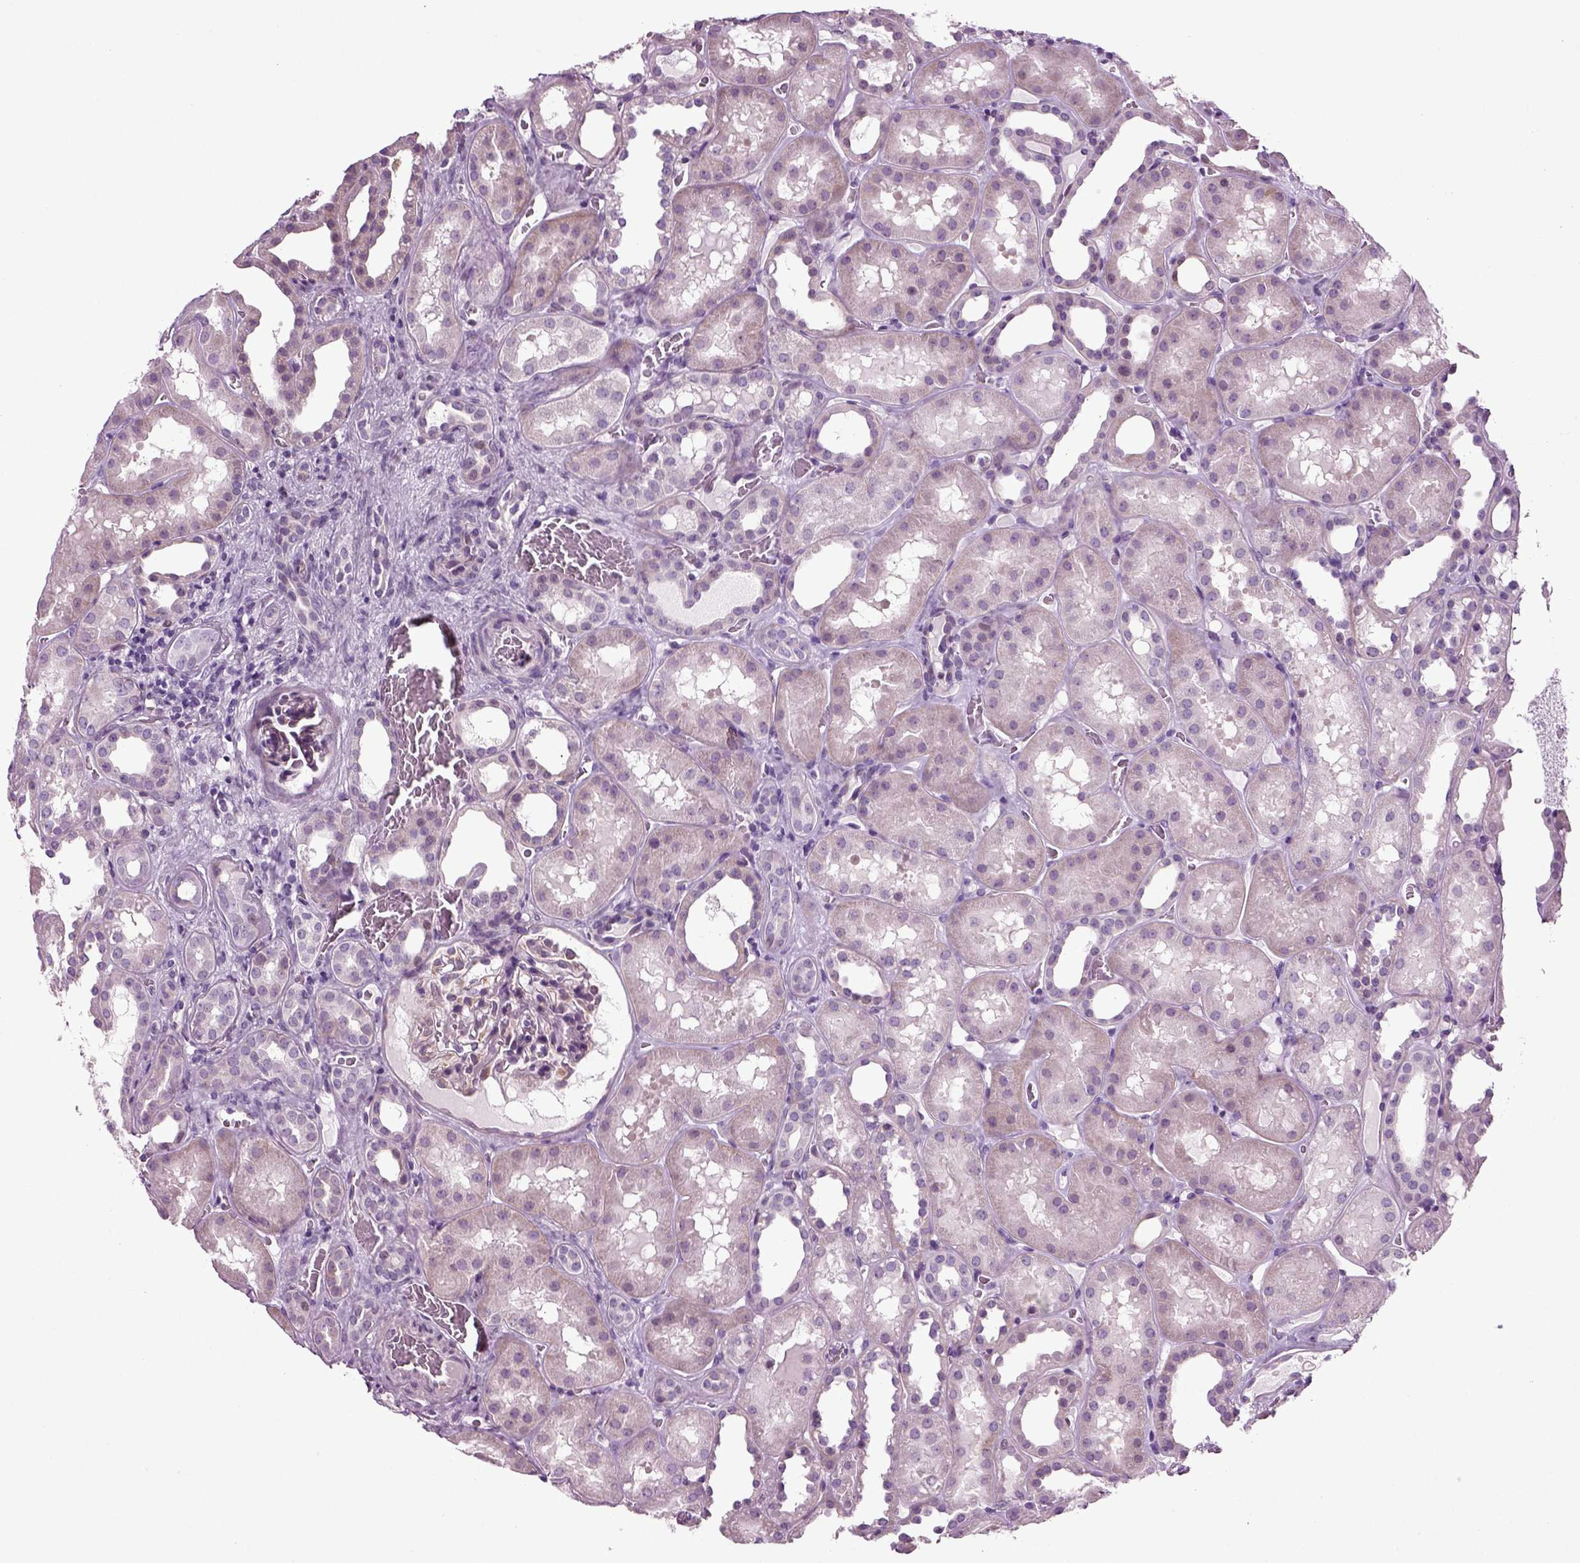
{"staining": {"intensity": "weak", "quantity": "<25%", "location": "cytoplasmic/membranous"}, "tissue": "kidney", "cell_type": "Cells in glomeruli", "image_type": "normal", "snomed": [{"axis": "morphology", "description": "Normal tissue, NOS"}, {"axis": "topography", "description": "Kidney"}], "caption": "DAB (3,3'-diaminobenzidine) immunohistochemical staining of benign kidney displays no significant expression in cells in glomeruli. (Brightfield microscopy of DAB immunohistochemistry (IHC) at high magnification).", "gene": "ARID3A", "patient": {"sex": "female", "age": 41}}